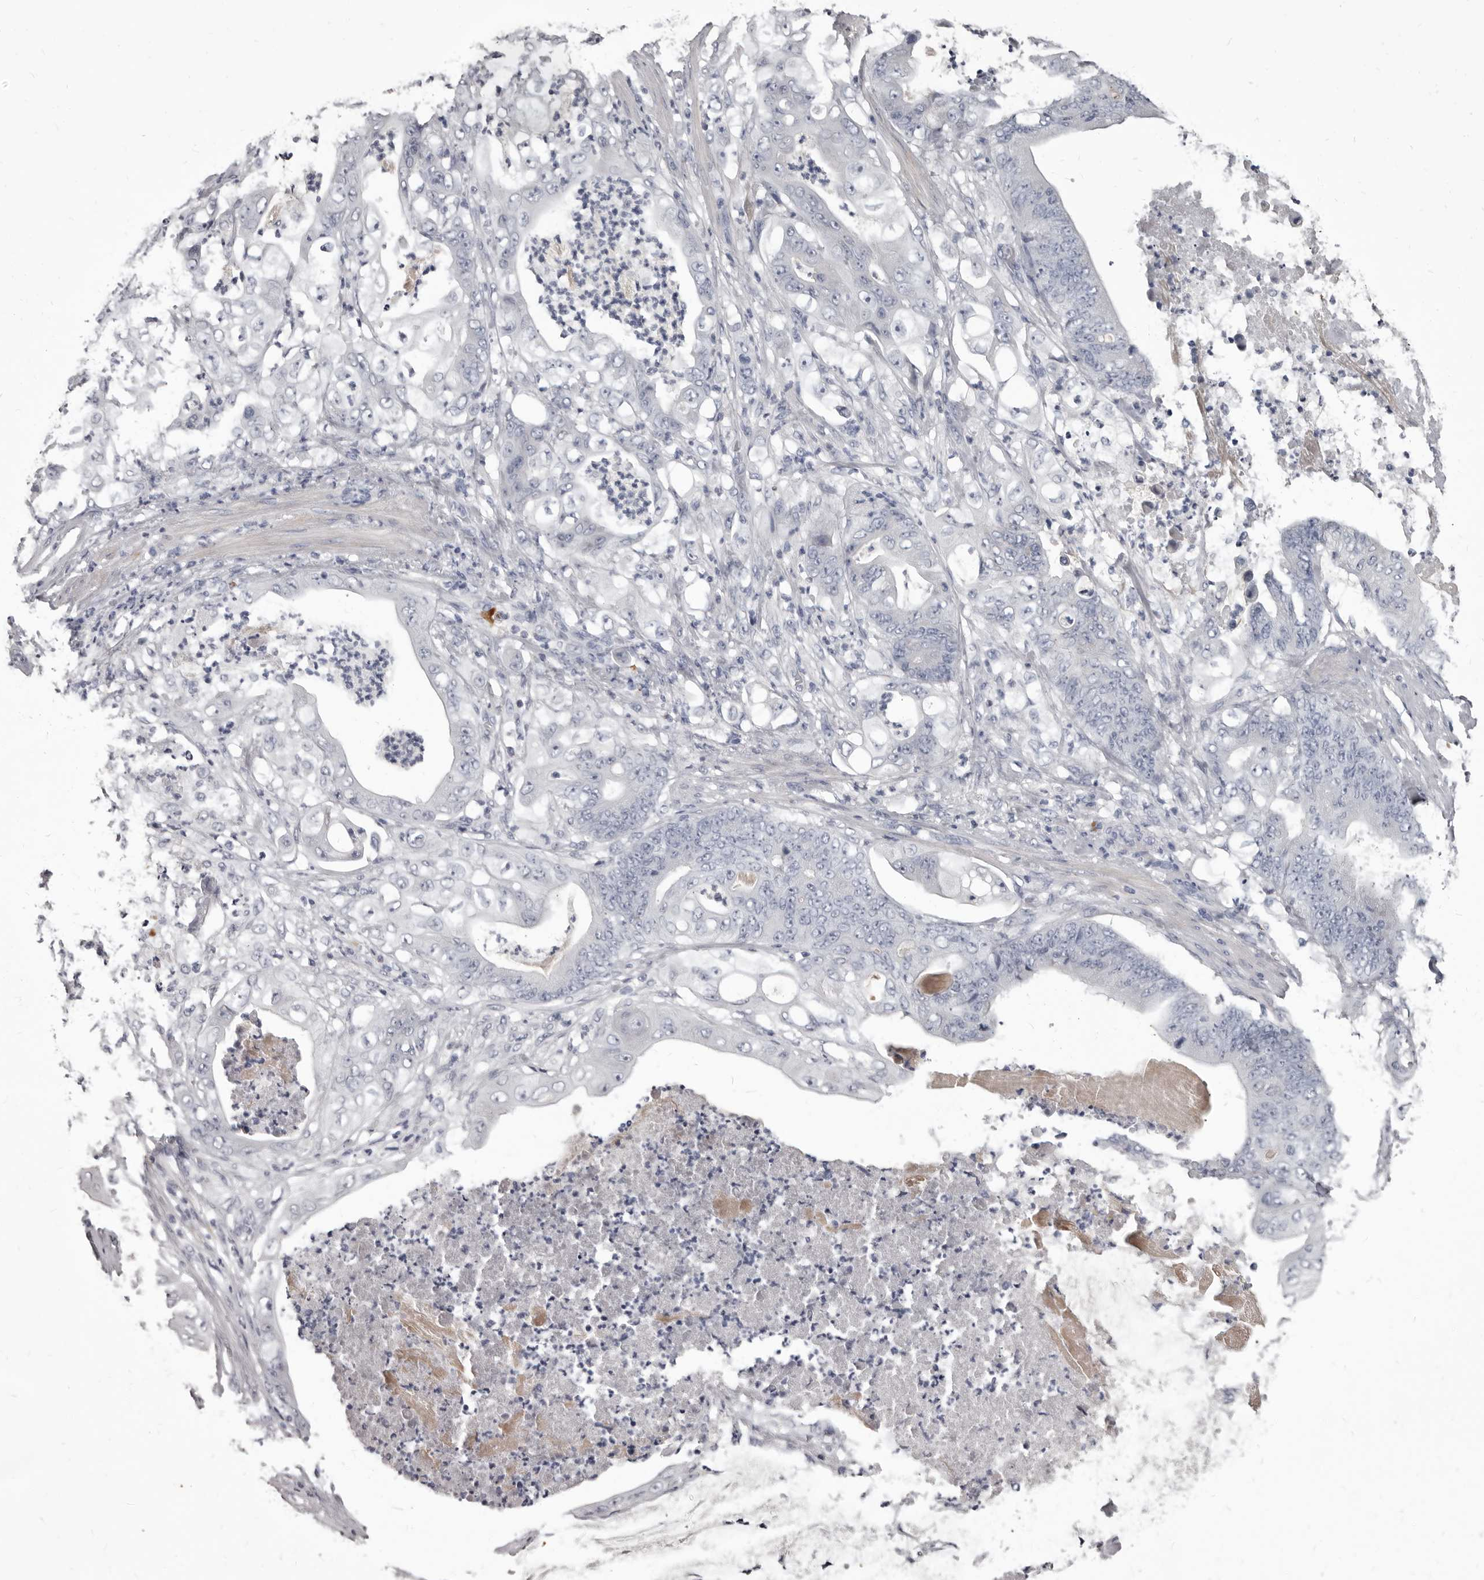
{"staining": {"intensity": "negative", "quantity": "none", "location": "none"}, "tissue": "stomach cancer", "cell_type": "Tumor cells", "image_type": "cancer", "snomed": [{"axis": "morphology", "description": "Adenocarcinoma, NOS"}, {"axis": "topography", "description": "Stomach"}], "caption": "DAB (3,3'-diaminobenzidine) immunohistochemical staining of stomach adenocarcinoma reveals no significant expression in tumor cells. (DAB (3,3'-diaminobenzidine) immunohistochemistry (IHC), high magnification).", "gene": "GZMH", "patient": {"sex": "female", "age": 73}}